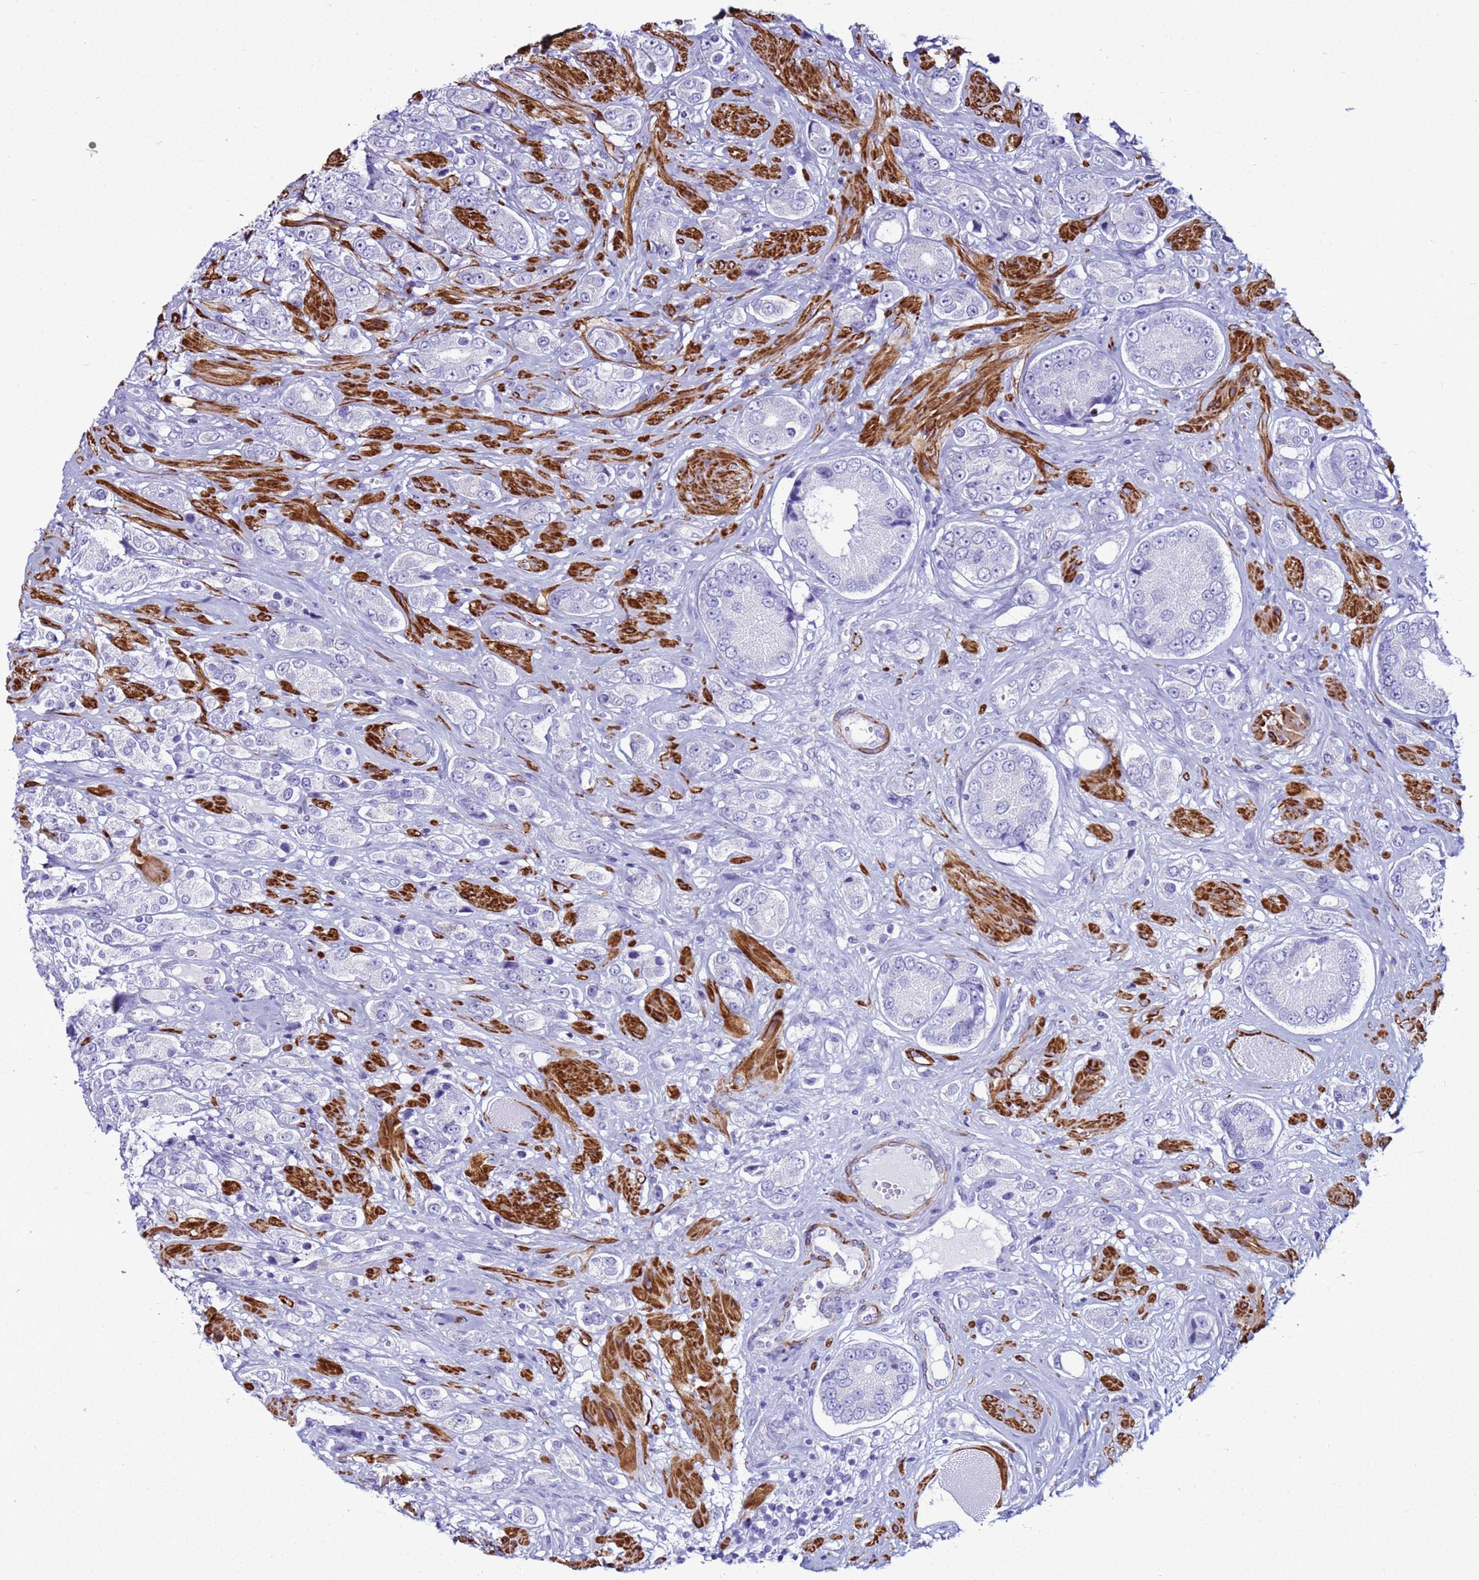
{"staining": {"intensity": "negative", "quantity": "none", "location": "none"}, "tissue": "prostate cancer", "cell_type": "Tumor cells", "image_type": "cancer", "snomed": [{"axis": "morphology", "description": "Adenocarcinoma, High grade"}, {"axis": "topography", "description": "Prostate and seminal vesicle, NOS"}], "caption": "The photomicrograph shows no staining of tumor cells in prostate cancer (adenocarcinoma (high-grade)). (Stains: DAB immunohistochemistry with hematoxylin counter stain, Microscopy: brightfield microscopy at high magnification).", "gene": "LCMT1", "patient": {"sex": "male", "age": 64}}